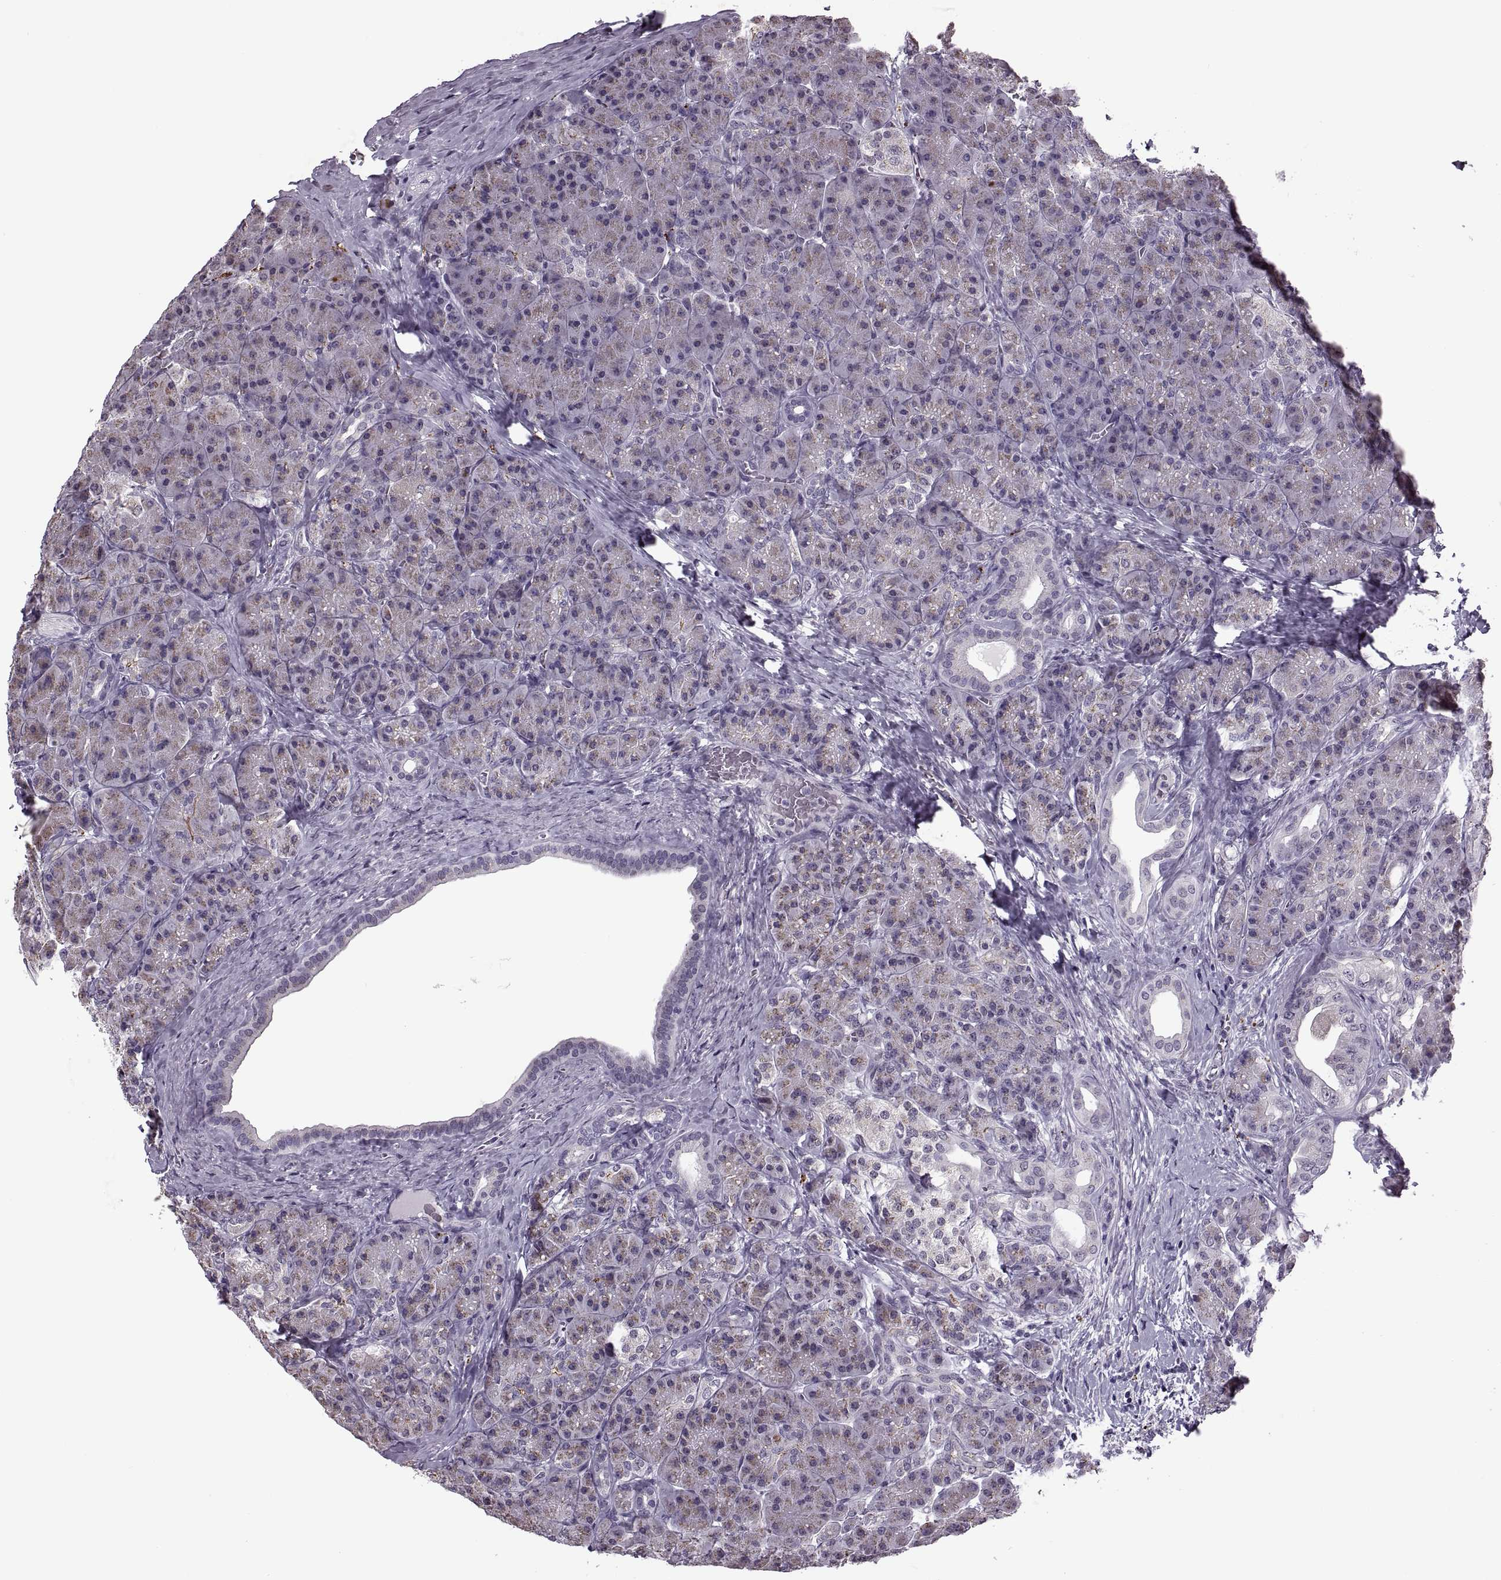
{"staining": {"intensity": "weak", "quantity": "<25%", "location": "cytoplasmic/membranous"}, "tissue": "pancreas", "cell_type": "Exocrine glandular cells", "image_type": "normal", "snomed": [{"axis": "morphology", "description": "Normal tissue, NOS"}, {"axis": "topography", "description": "Pancreas"}], "caption": "Immunohistochemistry (IHC) of unremarkable human pancreas shows no positivity in exocrine glandular cells. (DAB (3,3'-diaminobenzidine) IHC with hematoxylin counter stain).", "gene": "PRSS37", "patient": {"sex": "male", "age": 57}}